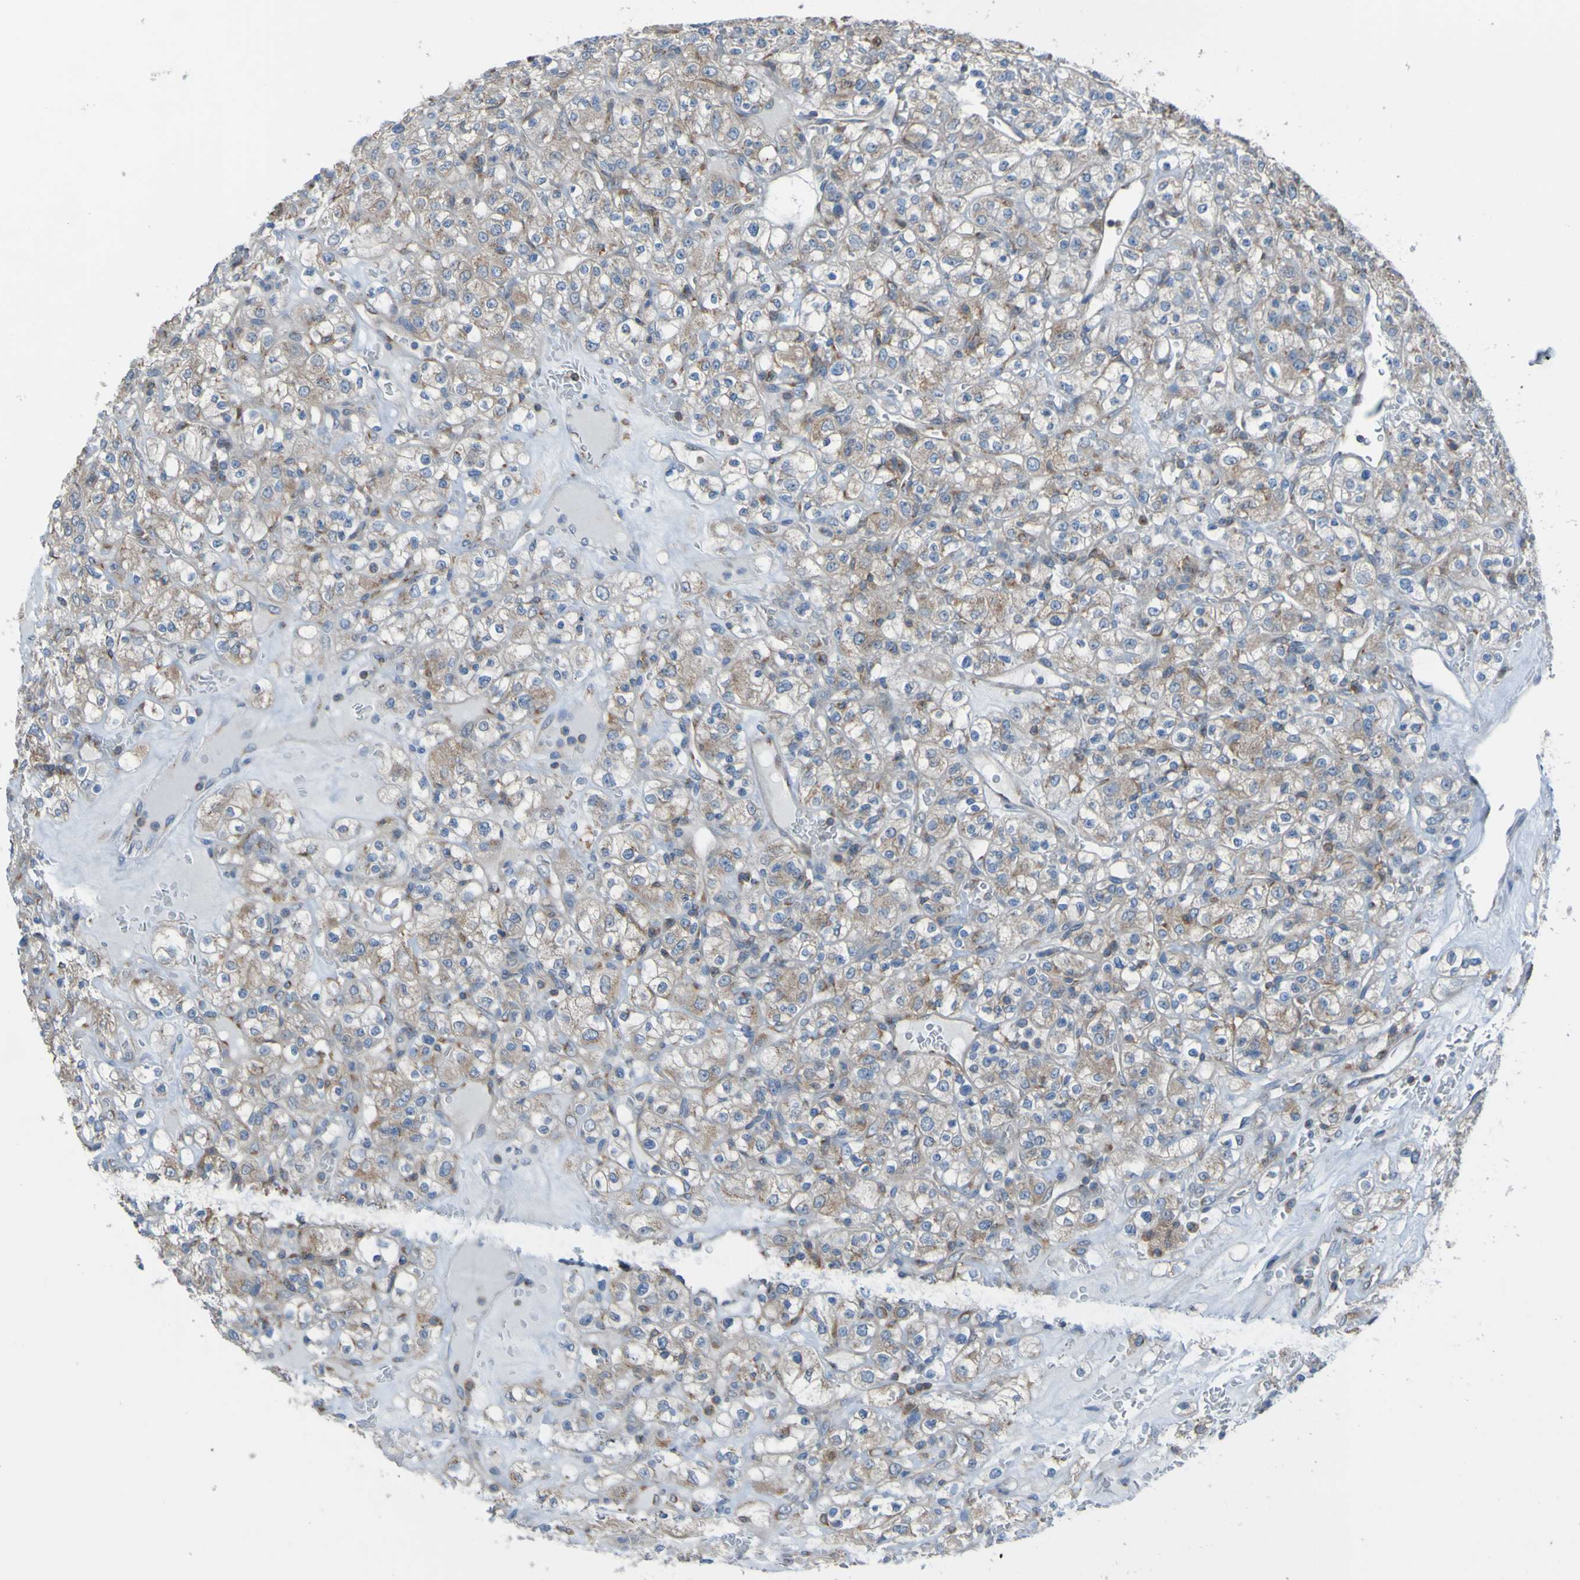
{"staining": {"intensity": "moderate", "quantity": ">75%", "location": "cytoplasmic/membranous"}, "tissue": "renal cancer", "cell_type": "Tumor cells", "image_type": "cancer", "snomed": [{"axis": "morphology", "description": "Normal tissue, NOS"}, {"axis": "morphology", "description": "Adenocarcinoma, NOS"}, {"axis": "topography", "description": "Kidney"}], "caption": "Protein staining of renal adenocarcinoma tissue reveals moderate cytoplasmic/membranous staining in approximately >75% of tumor cells.", "gene": "MINAR1", "patient": {"sex": "female", "age": 72}}